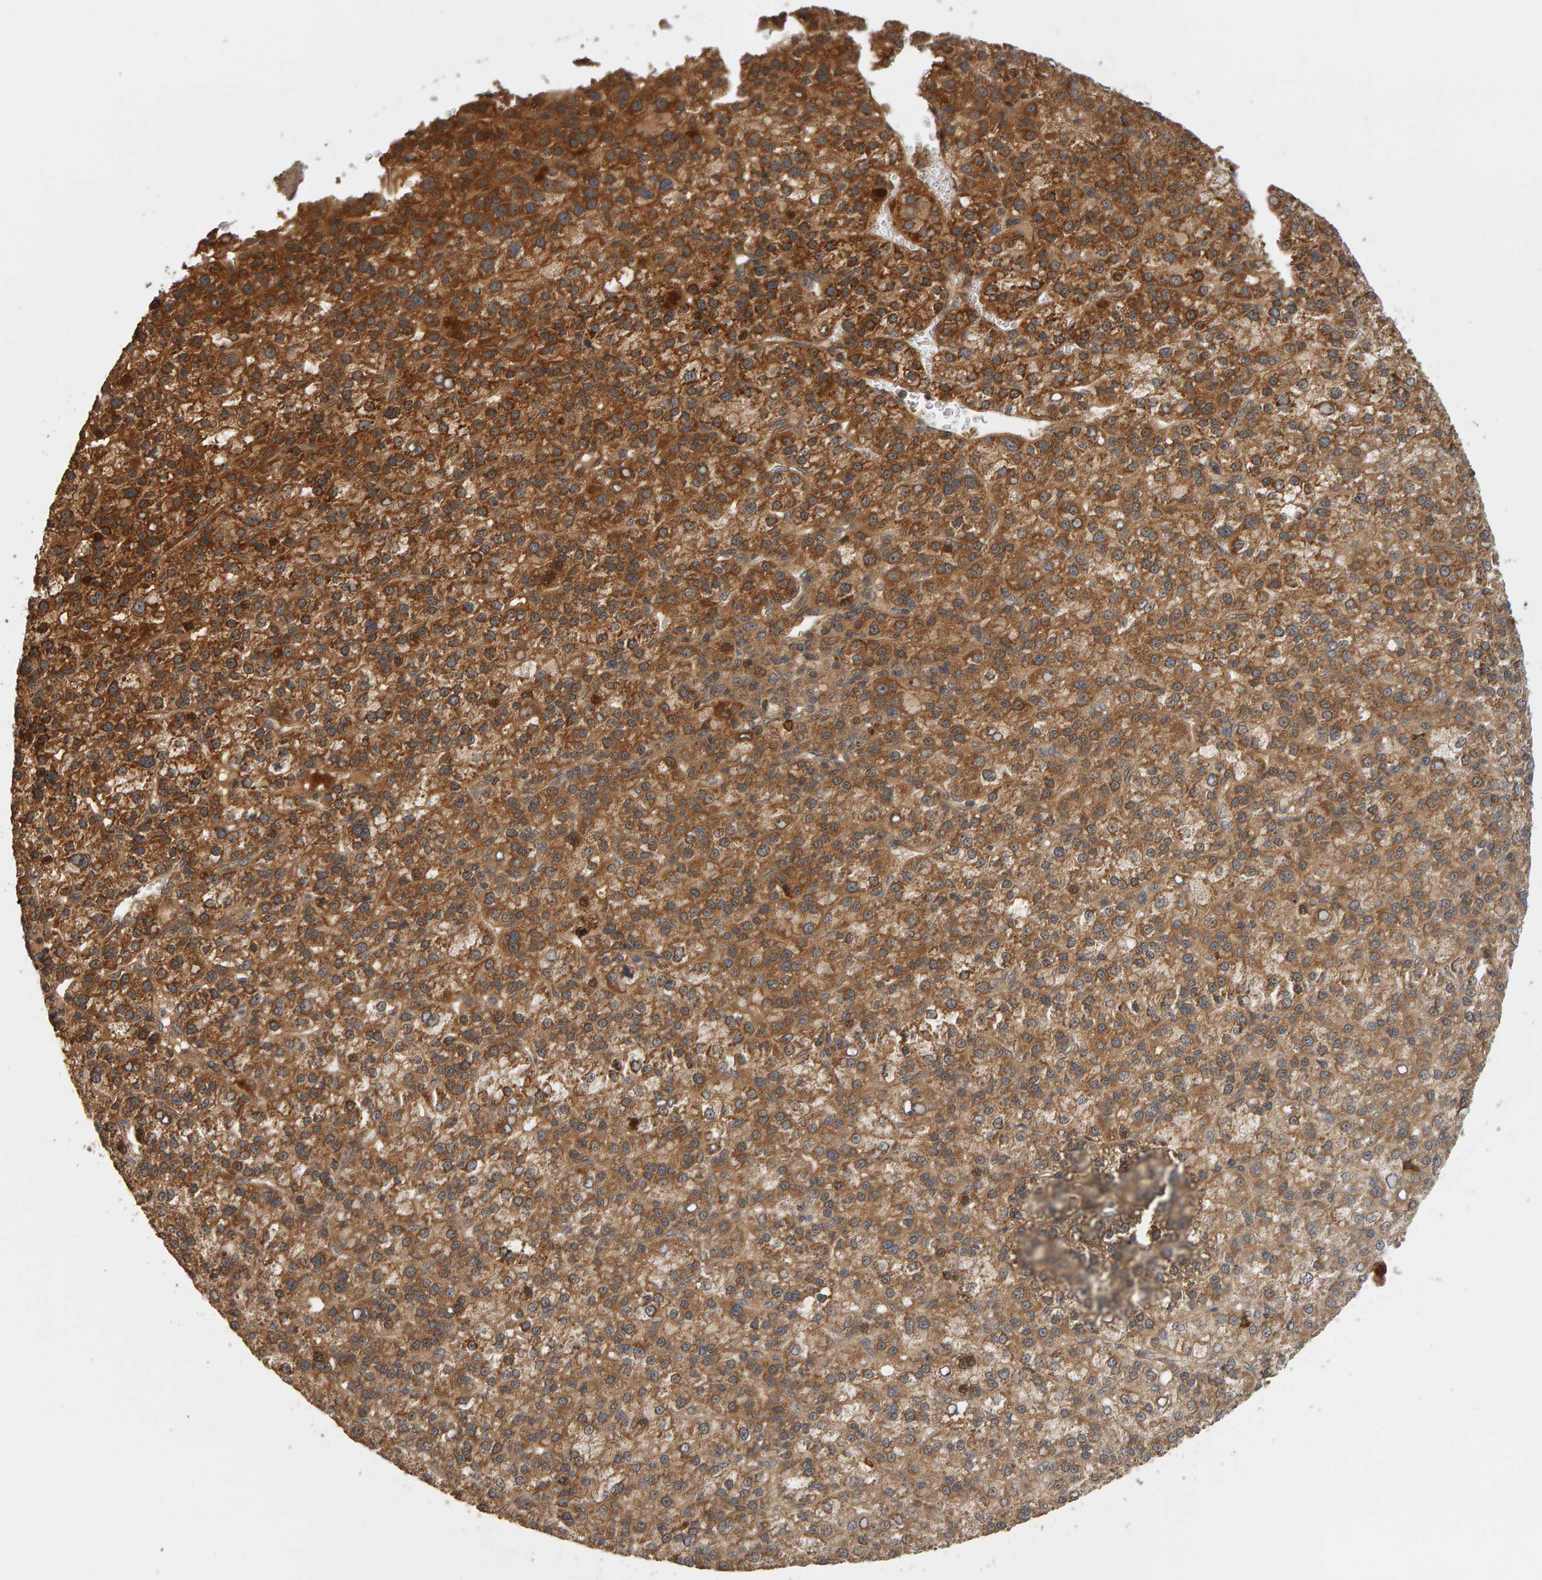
{"staining": {"intensity": "moderate", "quantity": ">75%", "location": "cytoplasmic/membranous"}, "tissue": "liver cancer", "cell_type": "Tumor cells", "image_type": "cancer", "snomed": [{"axis": "morphology", "description": "Carcinoma, Hepatocellular, NOS"}, {"axis": "topography", "description": "Liver"}], "caption": "Tumor cells exhibit medium levels of moderate cytoplasmic/membranous positivity in approximately >75% of cells in human liver cancer. The protein of interest is shown in brown color, while the nuclei are stained blue.", "gene": "ZFAND1", "patient": {"sex": "female", "age": 58}}